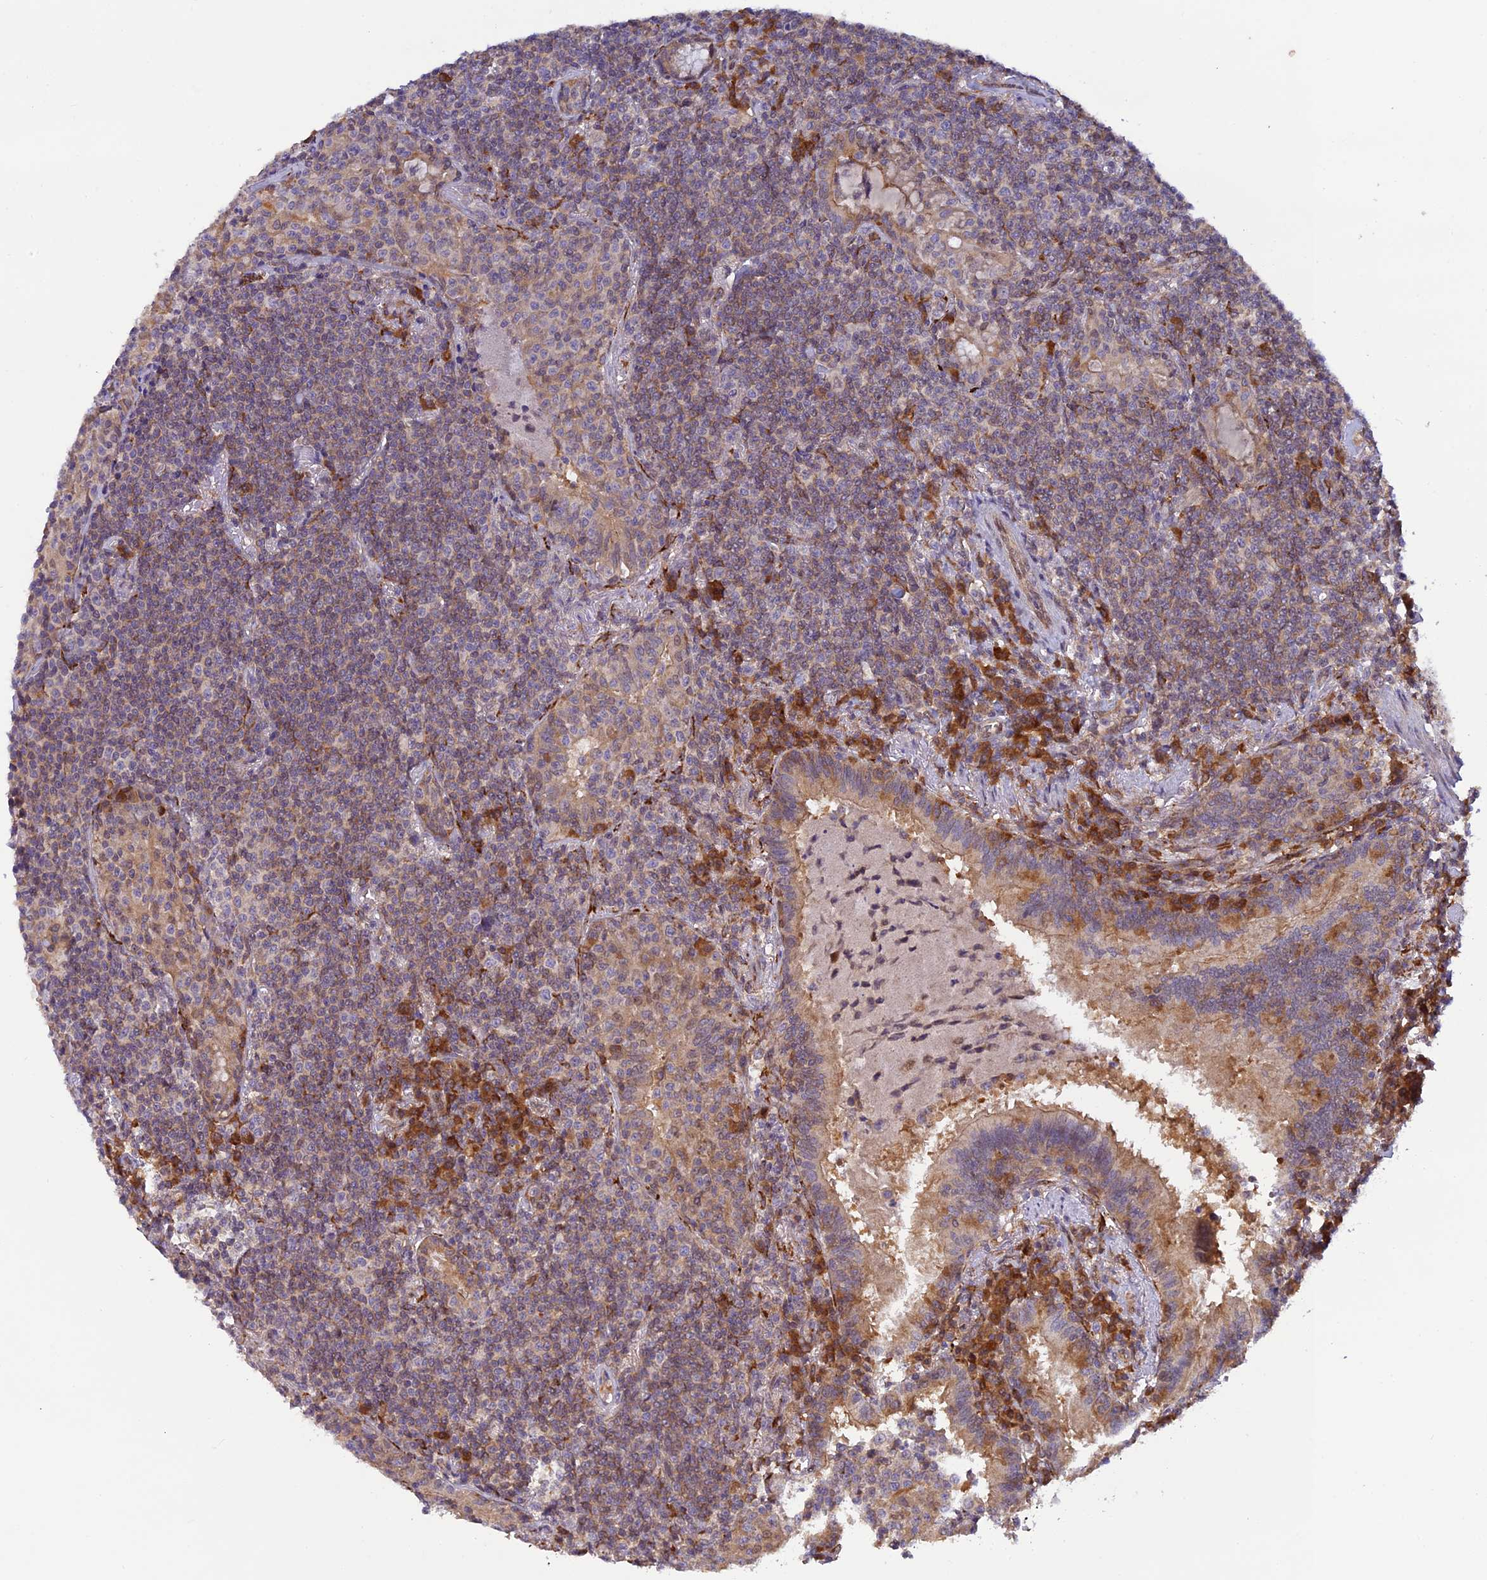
{"staining": {"intensity": "weak", "quantity": "25%-75%", "location": "cytoplasmic/membranous"}, "tissue": "lymphoma", "cell_type": "Tumor cells", "image_type": "cancer", "snomed": [{"axis": "morphology", "description": "Malignant lymphoma, non-Hodgkin's type, Low grade"}, {"axis": "topography", "description": "Lung"}], "caption": "Approximately 25%-75% of tumor cells in human lymphoma reveal weak cytoplasmic/membranous protein expression as visualized by brown immunohistochemical staining.", "gene": "P3H3", "patient": {"sex": "female", "age": 71}}